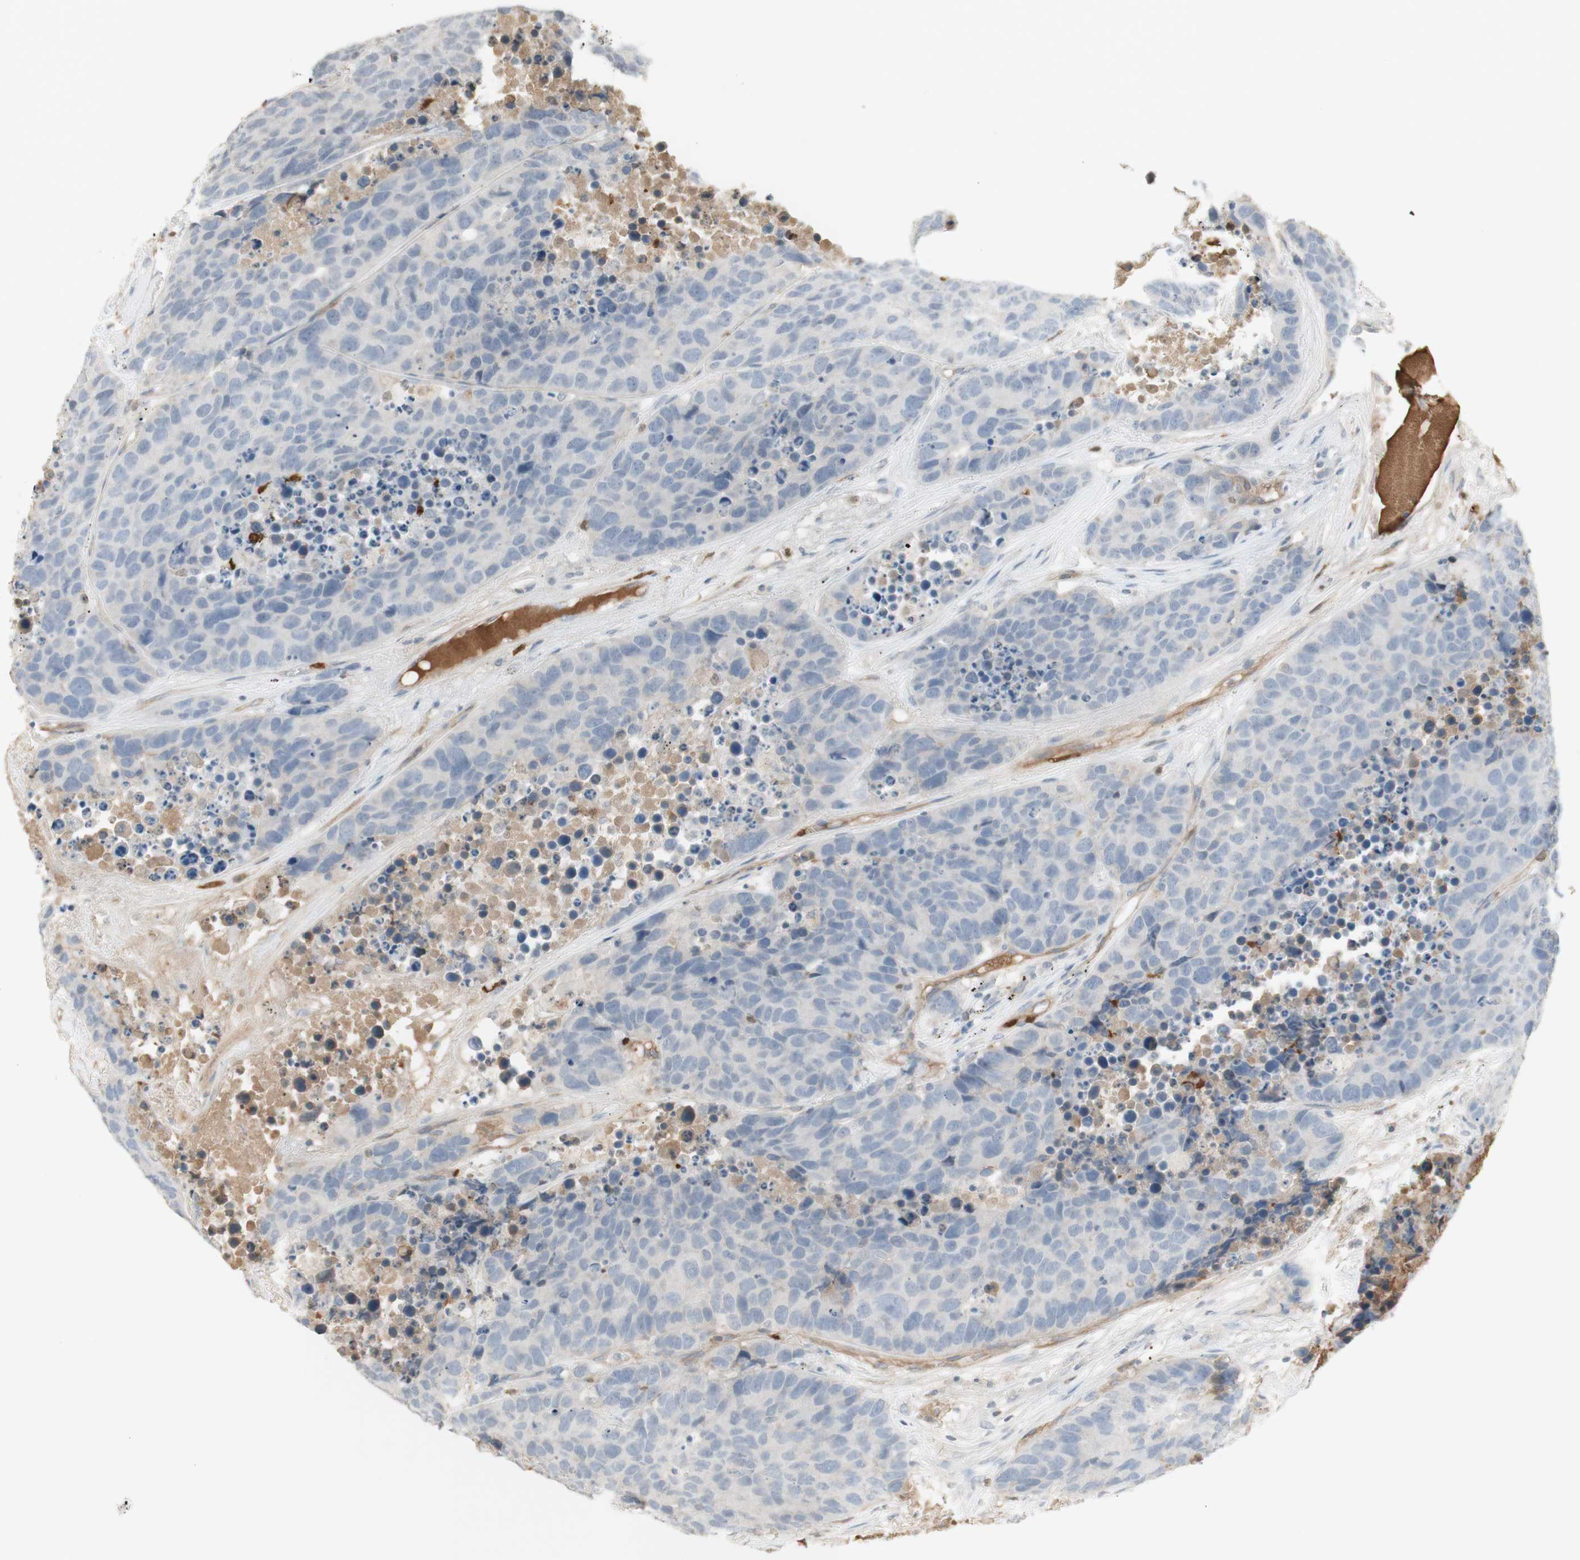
{"staining": {"intensity": "negative", "quantity": "none", "location": "none"}, "tissue": "carcinoid", "cell_type": "Tumor cells", "image_type": "cancer", "snomed": [{"axis": "morphology", "description": "Carcinoid, malignant, NOS"}, {"axis": "topography", "description": "Lung"}], "caption": "There is no significant expression in tumor cells of carcinoid. The staining is performed using DAB brown chromogen with nuclei counter-stained in using hematoxylin.", "gene": "NID1", "patient": {"sex": "male", "age": 60}}